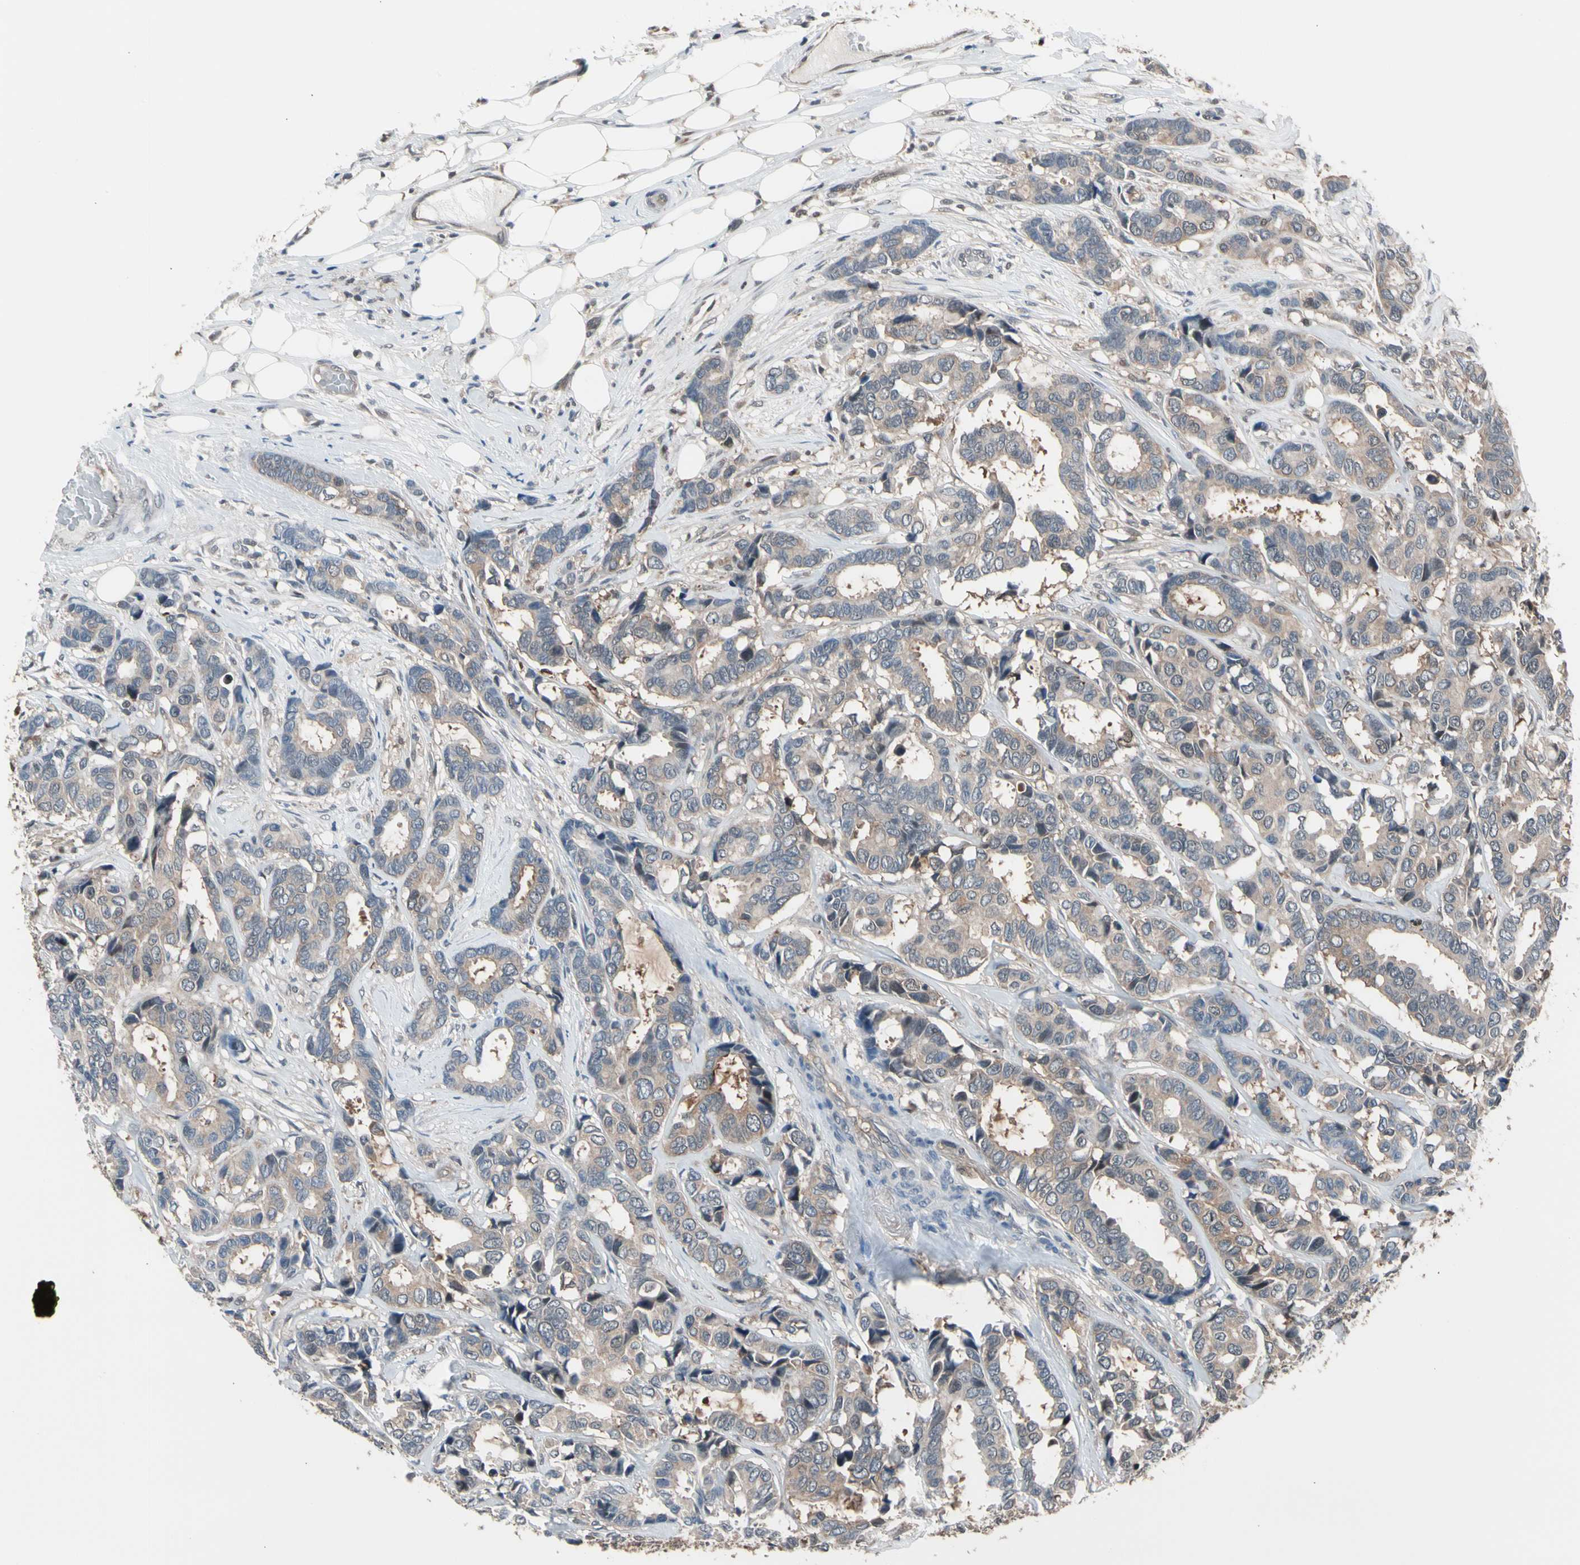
{"staining": {"intensity": "weak", "quantity": ">75%", "location": "cytoplasmic/membranous"}, "tissue": "breast cancer", "cell_type": "Tumor cells", "image_type": "cancer", "snomed": [{"axis": "morphology", "description": "Duct carcinoma"}, {"axis": "topography", "description": "Breast"}], "caption": "Weak cytoplasmic/membranous expression is present in approximately >75% of tumor cells in breast intraductal carcinoma.", "gene": "PSMA2", "patient": {"sex": "female", "age": 87}}